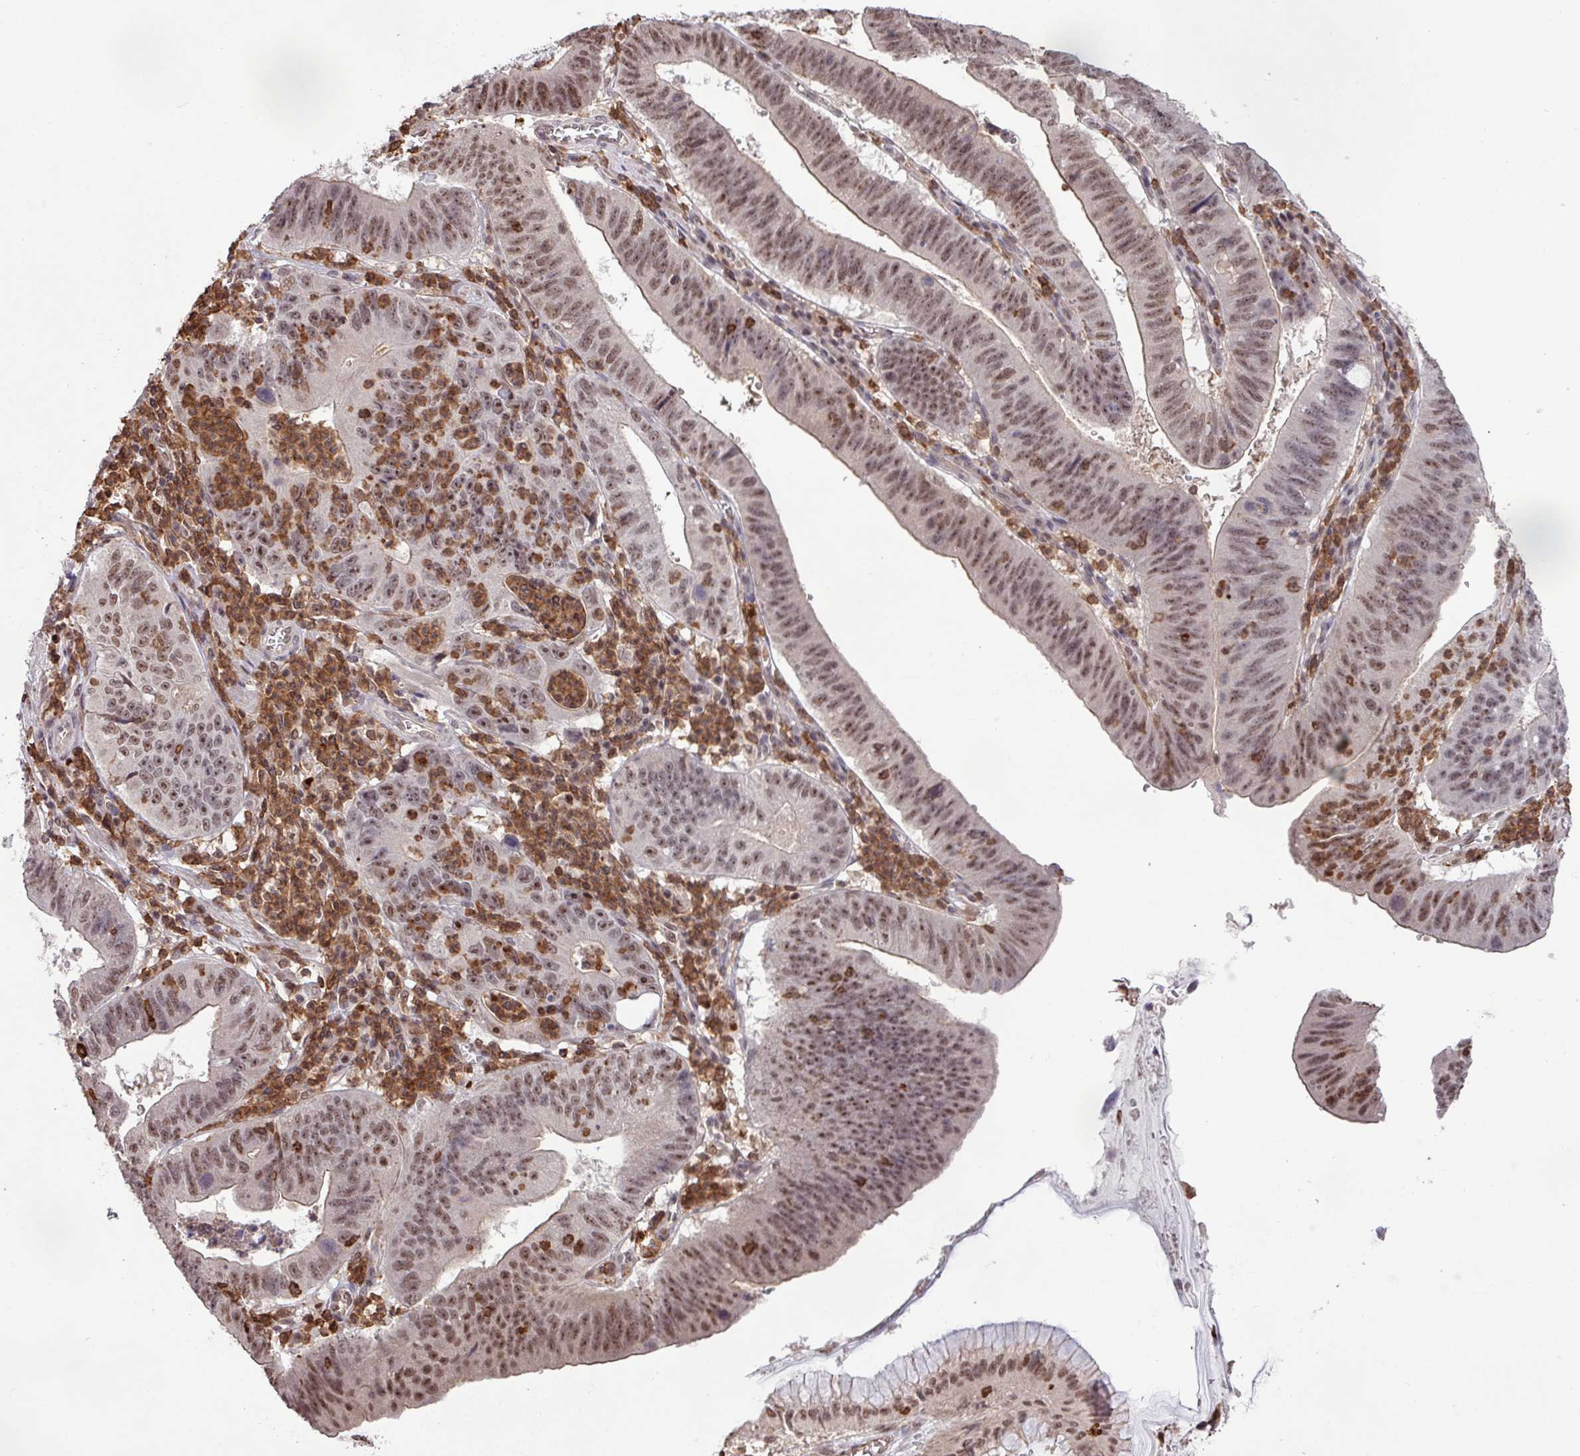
{"staining": {"intensity": "moderate", "quantity": ">75%", "location": "nuclear"}, "tissue": "stomach cancer", "cell_type": "Tumor cells", "image_type": "cancer", "snomed": [{"axis": "morphology", "description": "Adenocarcinoma, NOS"}, {"axis": "topography", "description": "Stomach"}], "caption": "Approximately >75% of tumor cells in stomach adenocarcinoma display moderate nuclear protein staining as visualized by brown immunohistochemical staining.", "gene": "GON7", "patient": {"sex": "male", "age": 59}}